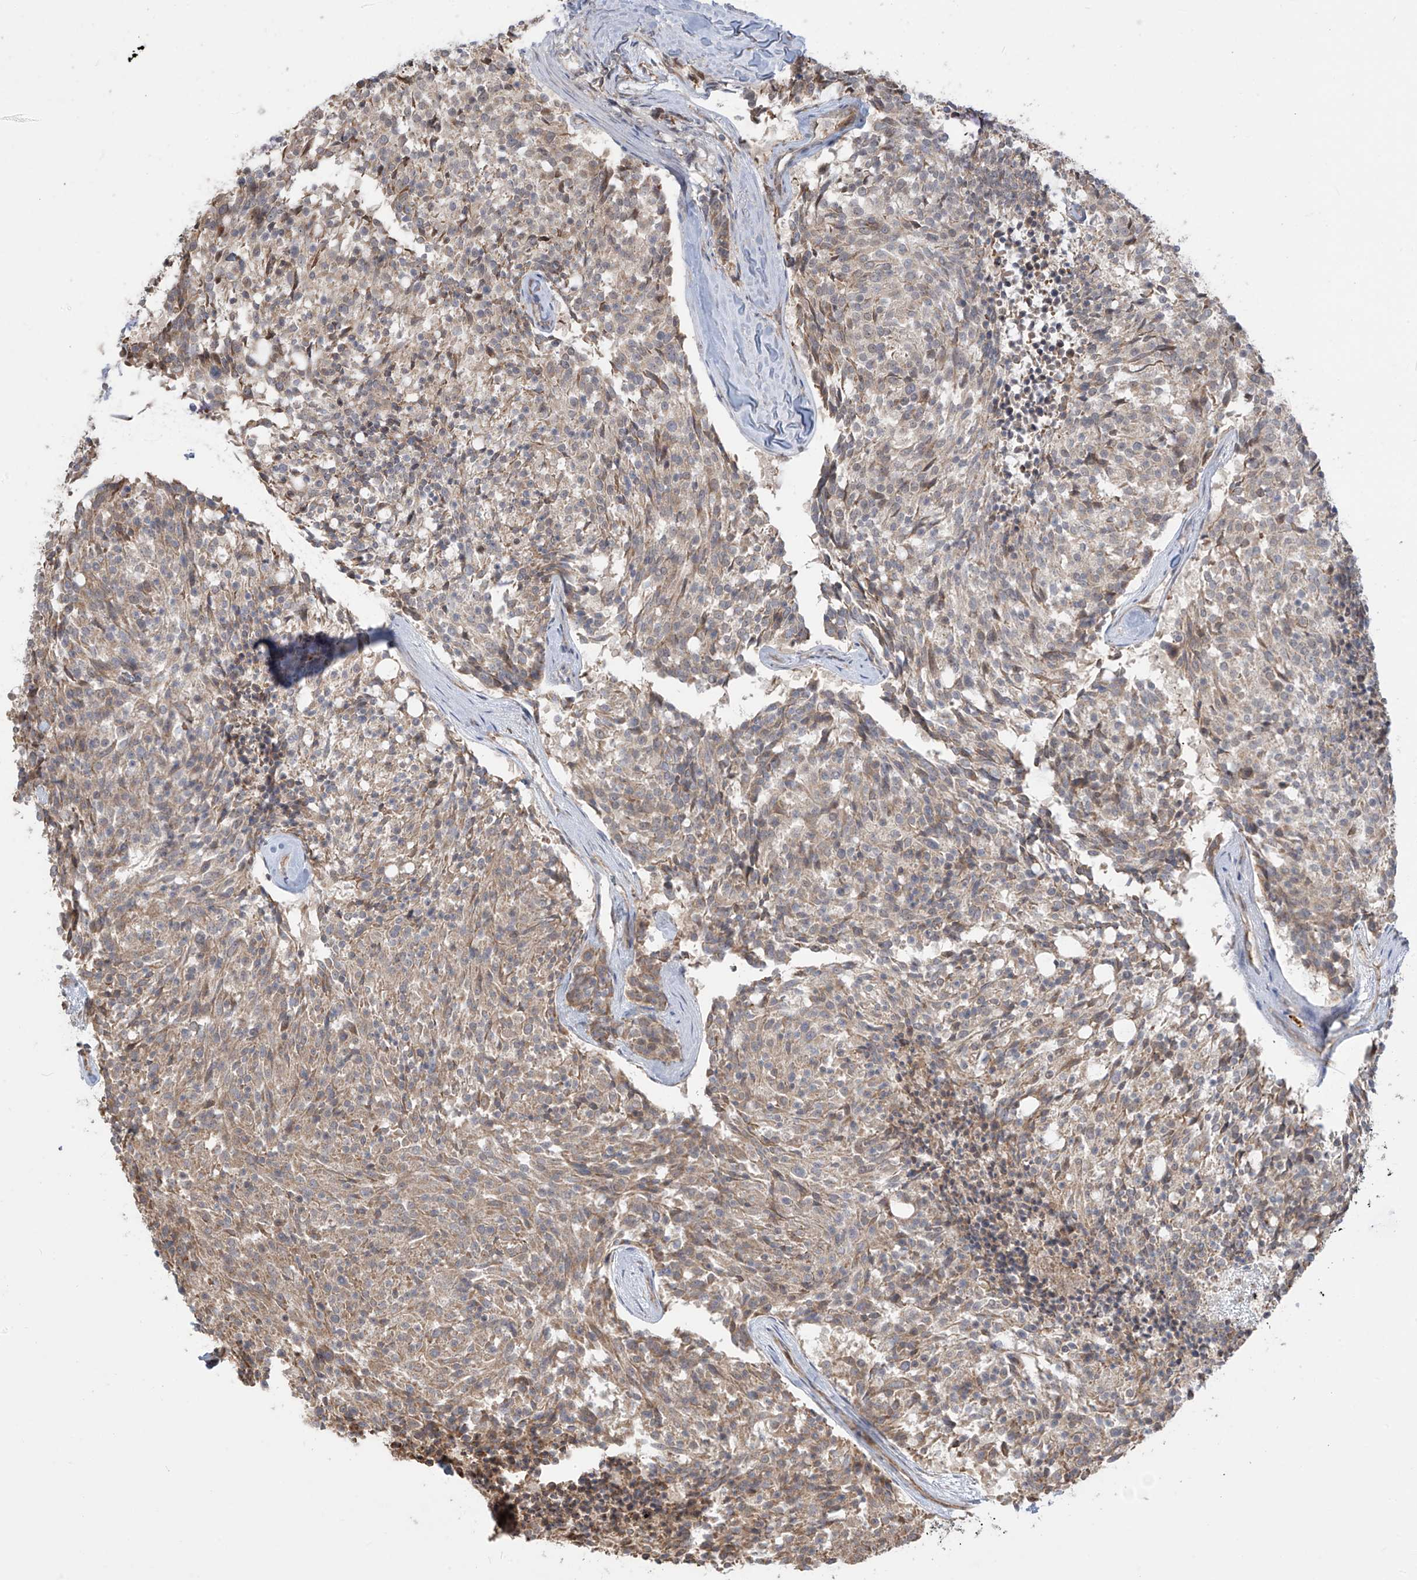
{"staining": {"intensity": "weak", "quantity": "25%-75%", "location": "cytoplasmic/membranous"}, "tissue": "carcinoid", "cell_type": "Tumor cells", "image_type": "cancer", "snomed": [{"axis": "morphology", "description": "Carcinoid, malignant, NOS"}, {"axis": "topography", "description": "Pancreas"}], "caption": "This histopathology image demonstrates immunohistochemistry staining of carcinoid, with low weak cytoplasmic/membranous expression in approximately 25%-75% of tumor cells.", "gene": "PLEKHM3", "patient": {"sex": "female", "age": 54}}